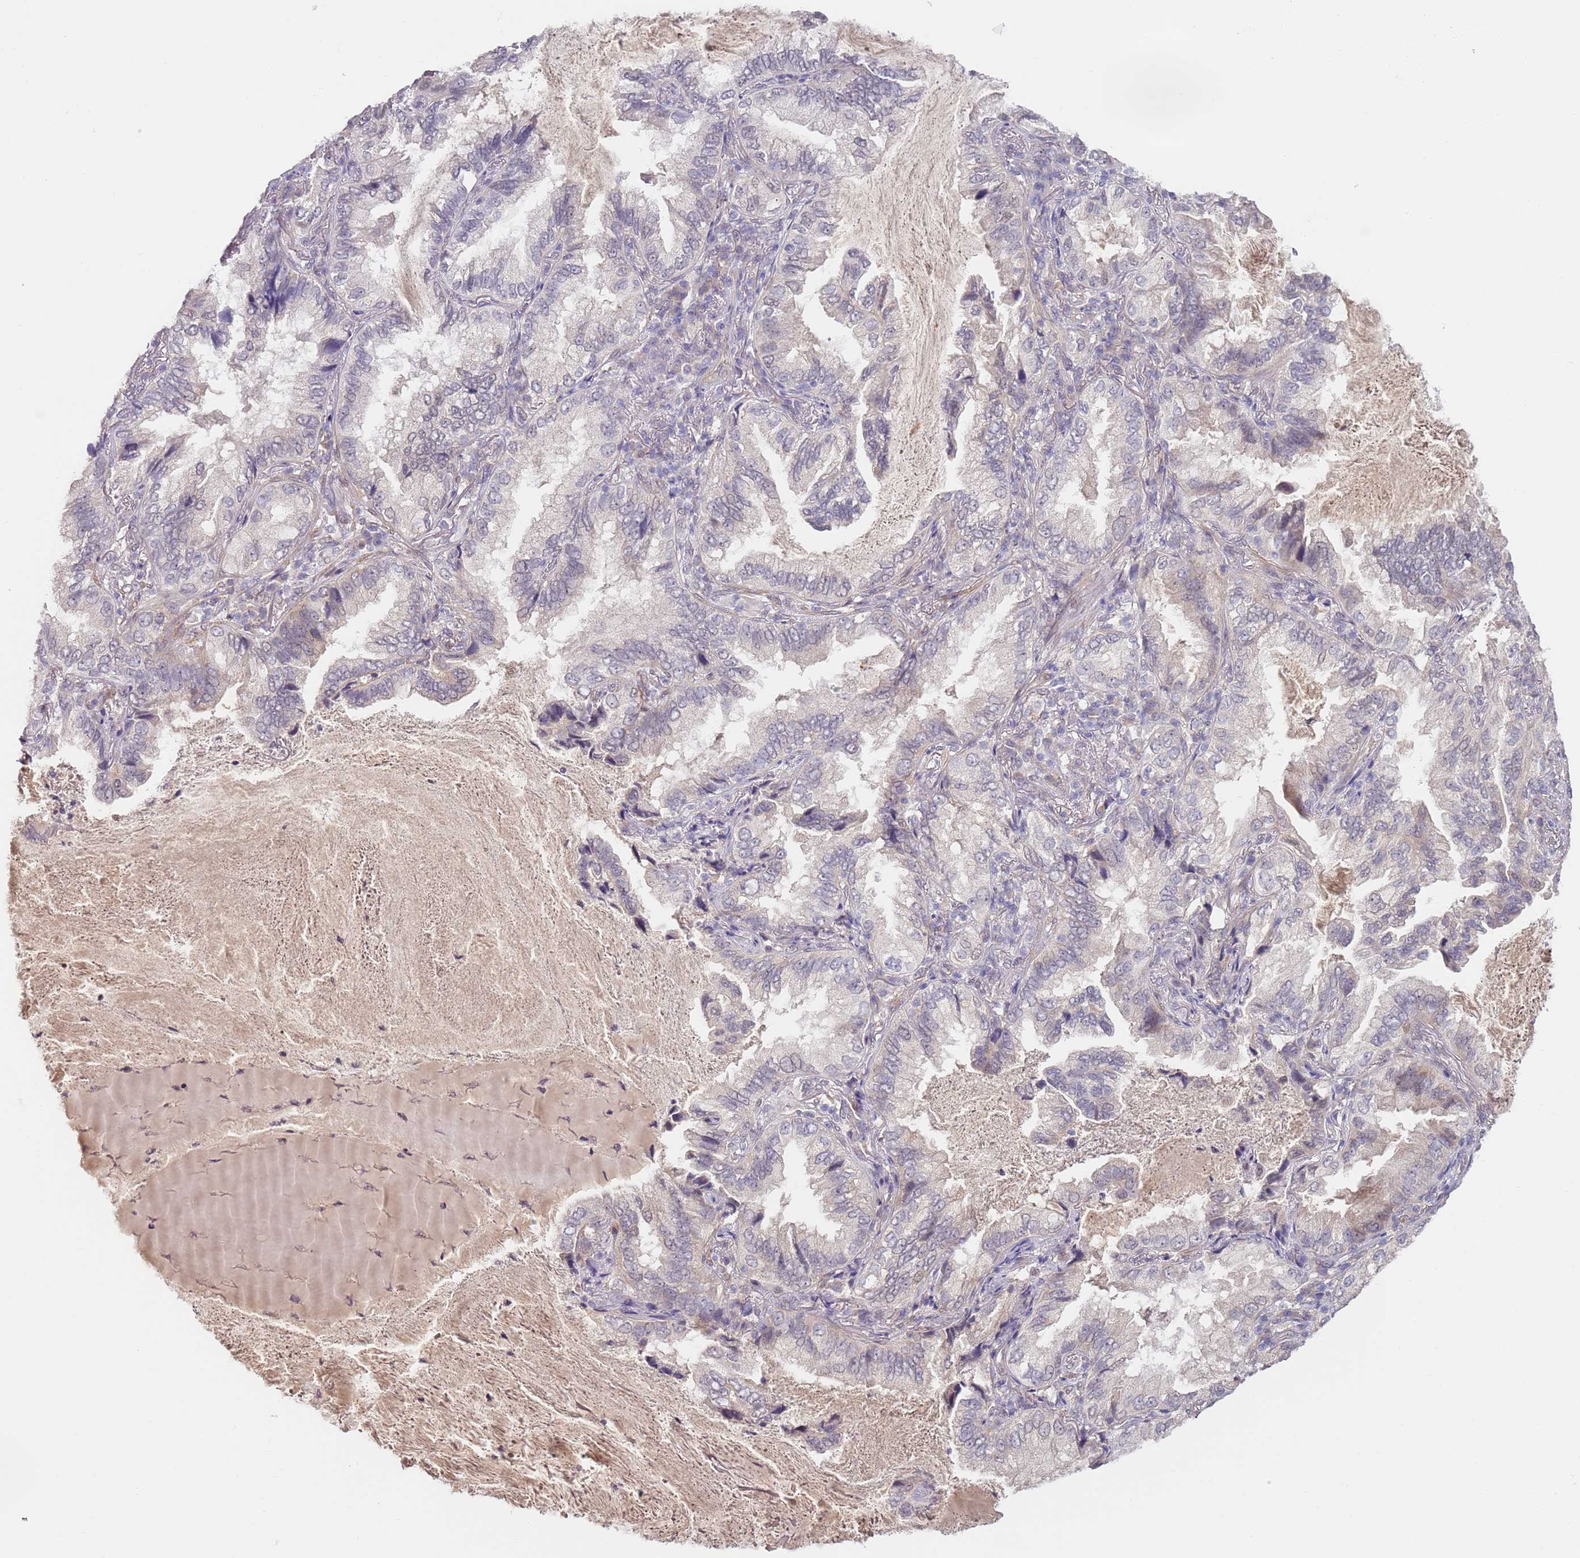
{"staining": {"intensity": "negative", "quantity": "none", "location": "none"}, "tissue": "lung cancer", "cell_type": "Tumor cells", "image_type": "cancer", "snomed": [{"axis": "morphology", "description": "Adenocarcinoma, NOS"}, {"axis": "topography", "description": "Lung"}], "caption": "Immunohistochemistry of human adenocarcinoma (lung) exhibits no expression in tumor cells.", "gene": "WDR93", "patient": {"sex": "female", "age": 69}}